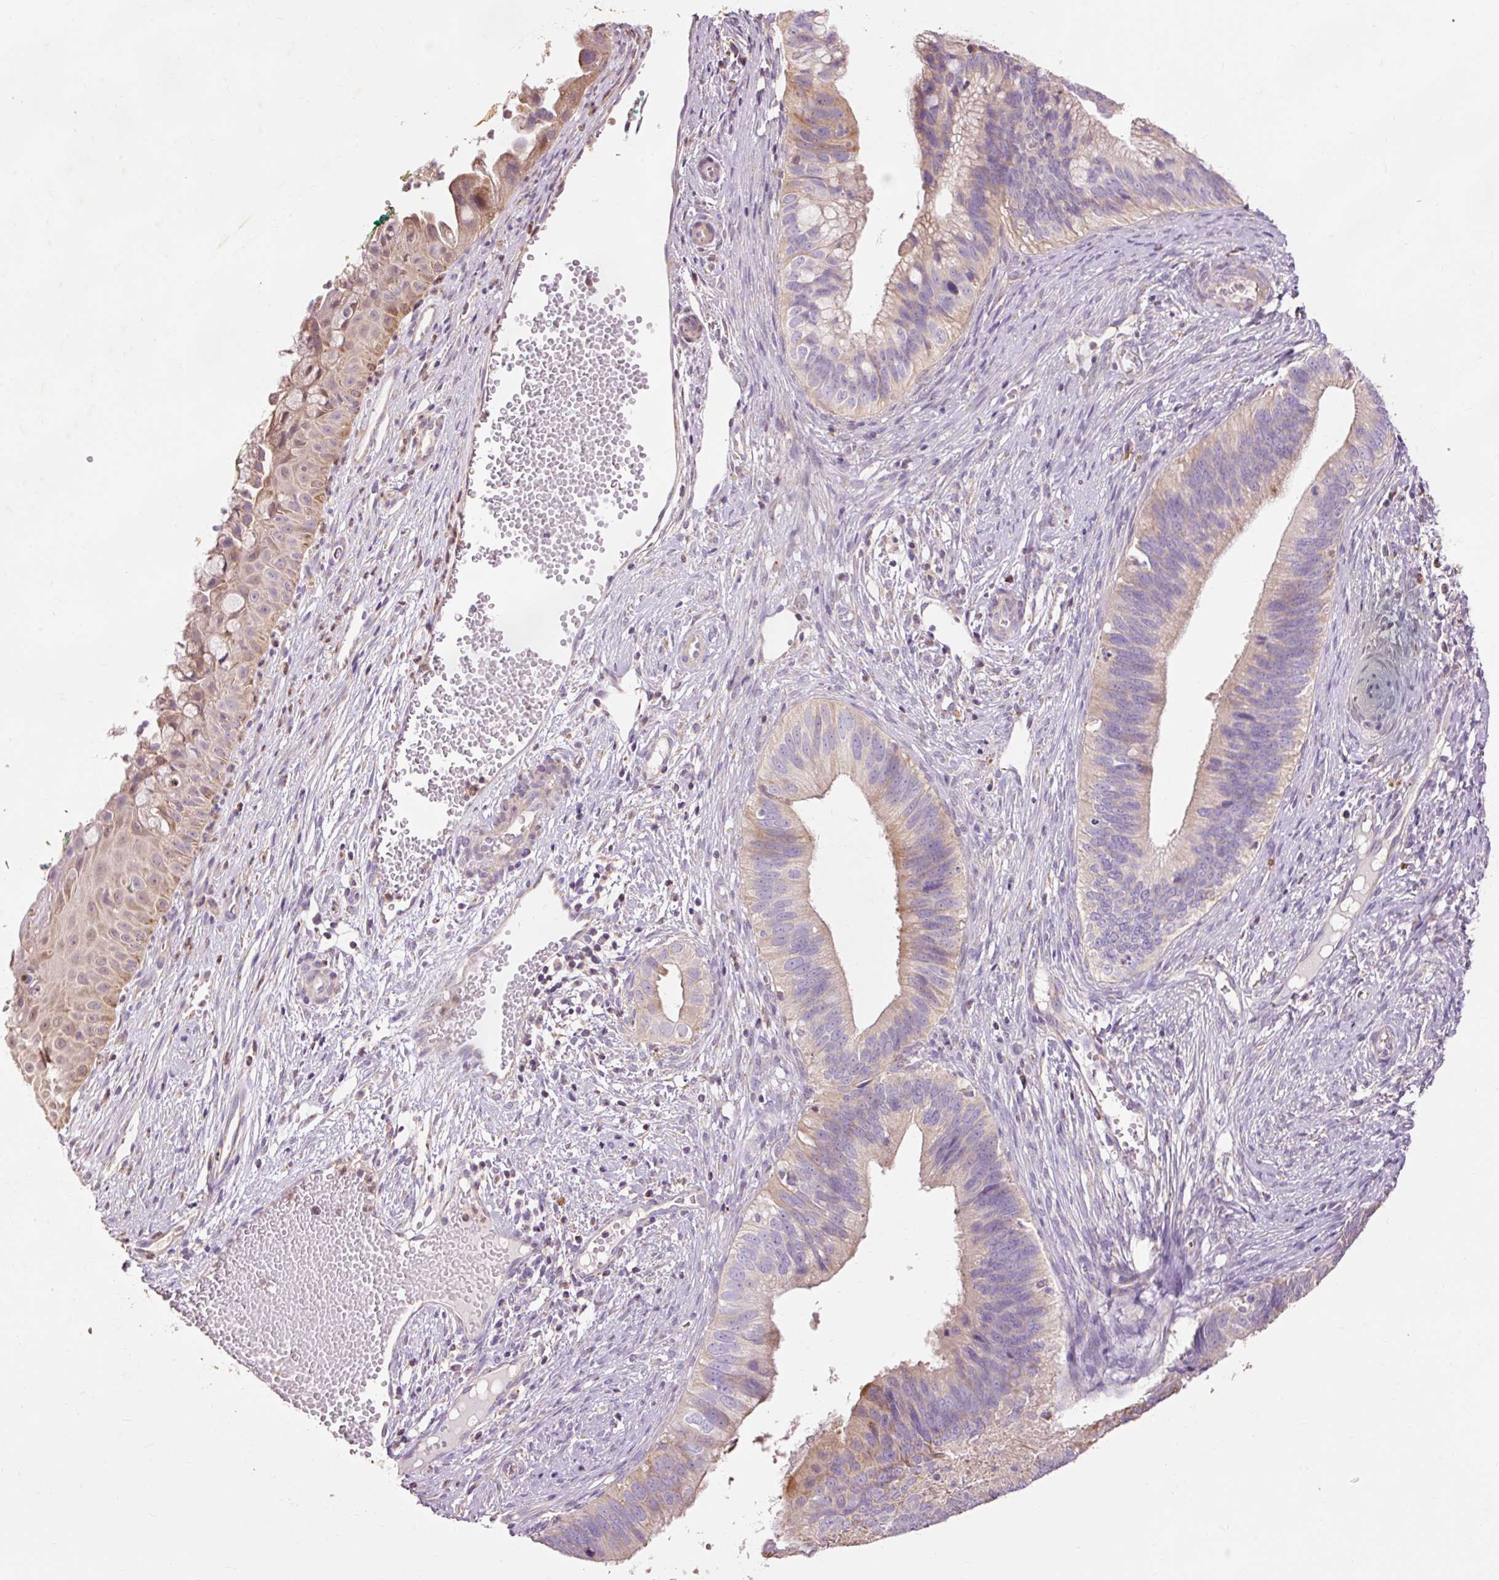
{"staining": {"intensity": "moderate", "quantity": "25%-75%", "location": "cytoplasmic/membranous"}, "tissue": "cervical cancer", "cell_type": "Tumor cells", "image_type": "cancer", "snomed": [{"axis": "morphology", "description": "Adenocarcinoma, NOS"}, {"axis": "topography", "description": "Cervix"}], "caption": "Immunohistochemistry (IHC) (DAB (3,3'-diaminobenzidine)) staining of cervical cancer exhibits moderate cytoplasmic/membranous protein expression in approximately 25%-75% of tumor cells.", "gene": "PRDX5", "patient": {"sex": "female", "age": 42}}